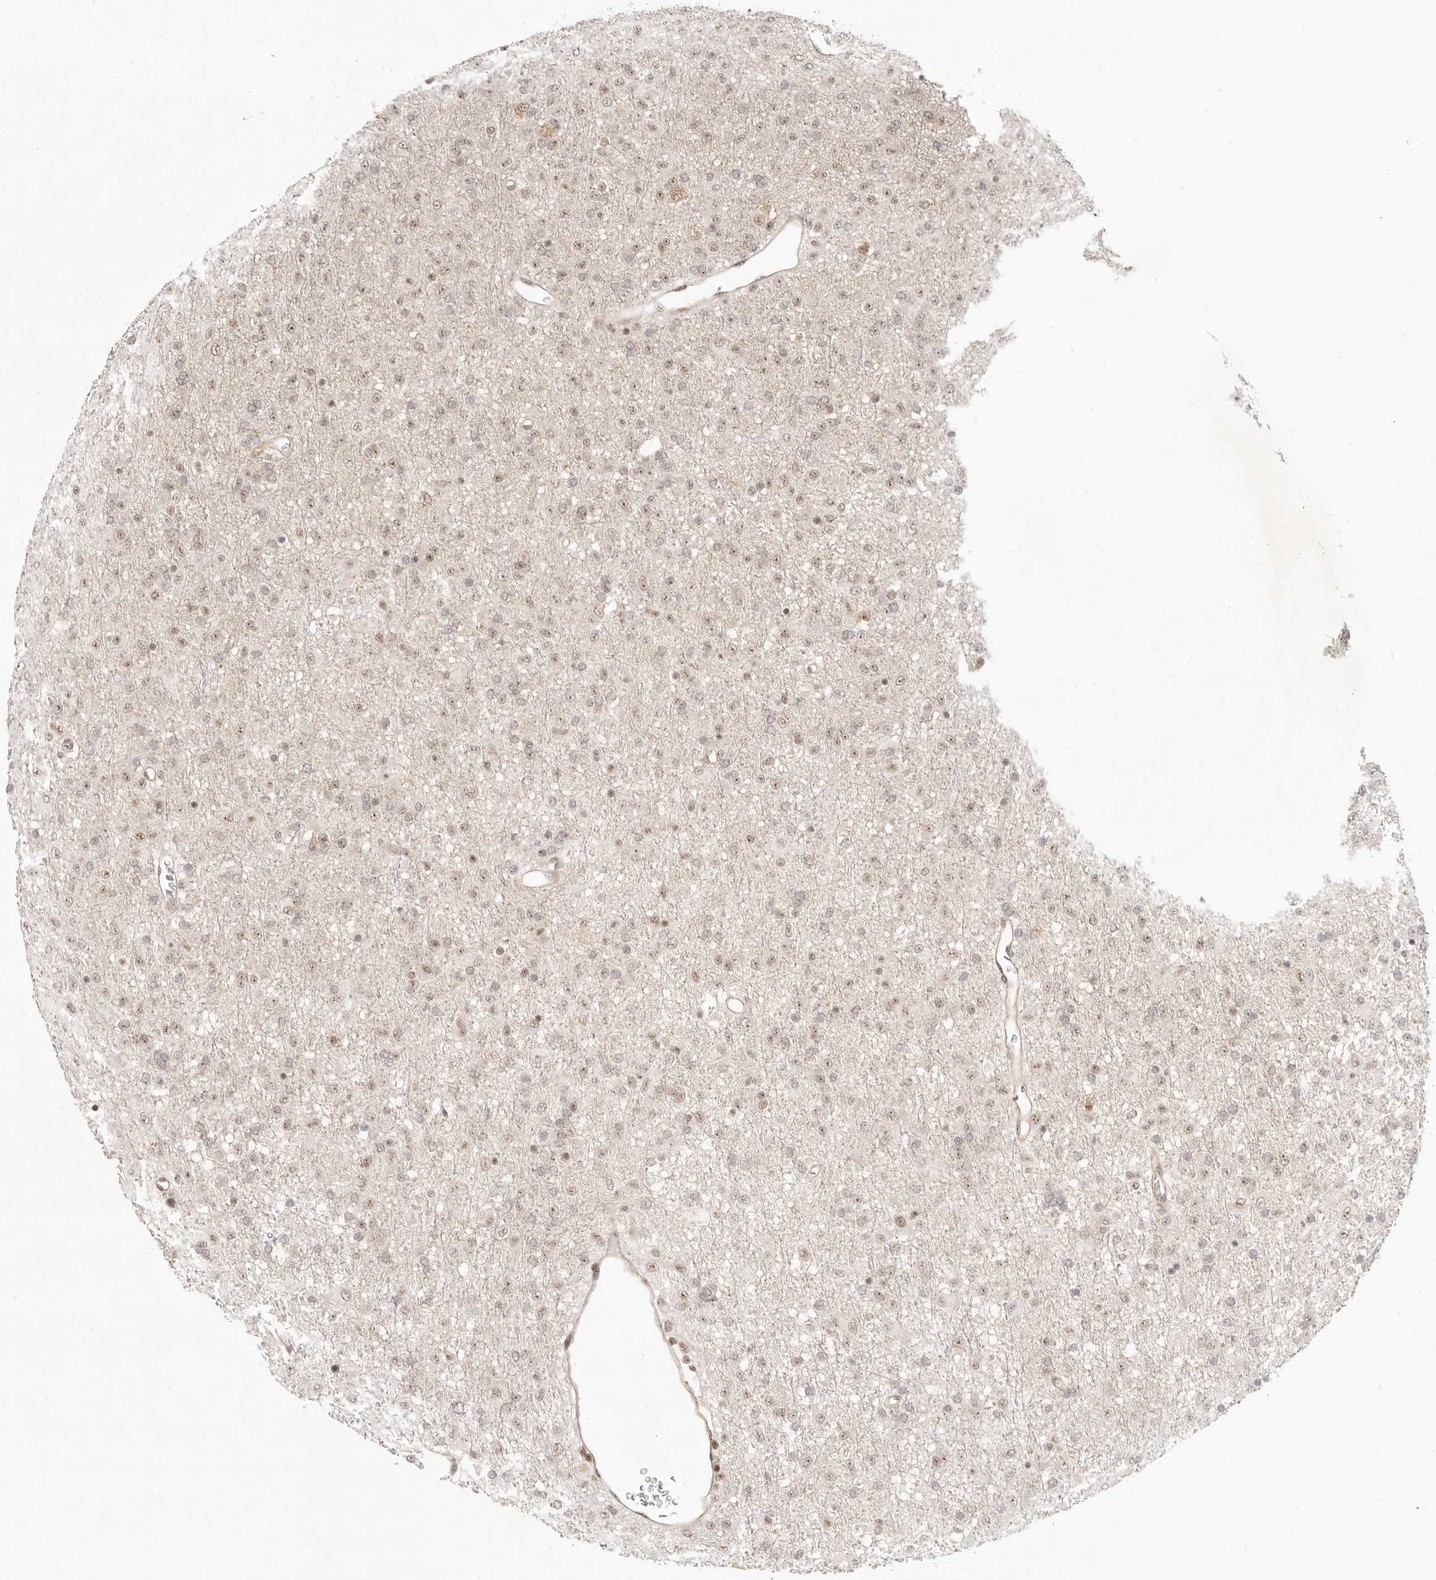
{"staining": {"intensity": "weak", "quantity": "25%-75%", "location": "nuclear"}, "tissue": "glioma", "cell_type": "Tumor cells", "image_type": "cancer", "snomed": [{"axis": "morphology", "description": "Glioma, malignant, Low grade"}, {"axis": "topography", "description": "Brain"}], "caption": "IHC micrograph of neoplastic tissue: human glioma stained using immunohistochemistry (IHC) exhibits low levels of weak protein expression localized specifically in the nuclear of tumor cells, appearing as a nuclear brown color.", "gene": "BAP1", "patient": {"sex": "male", "age": 65}}